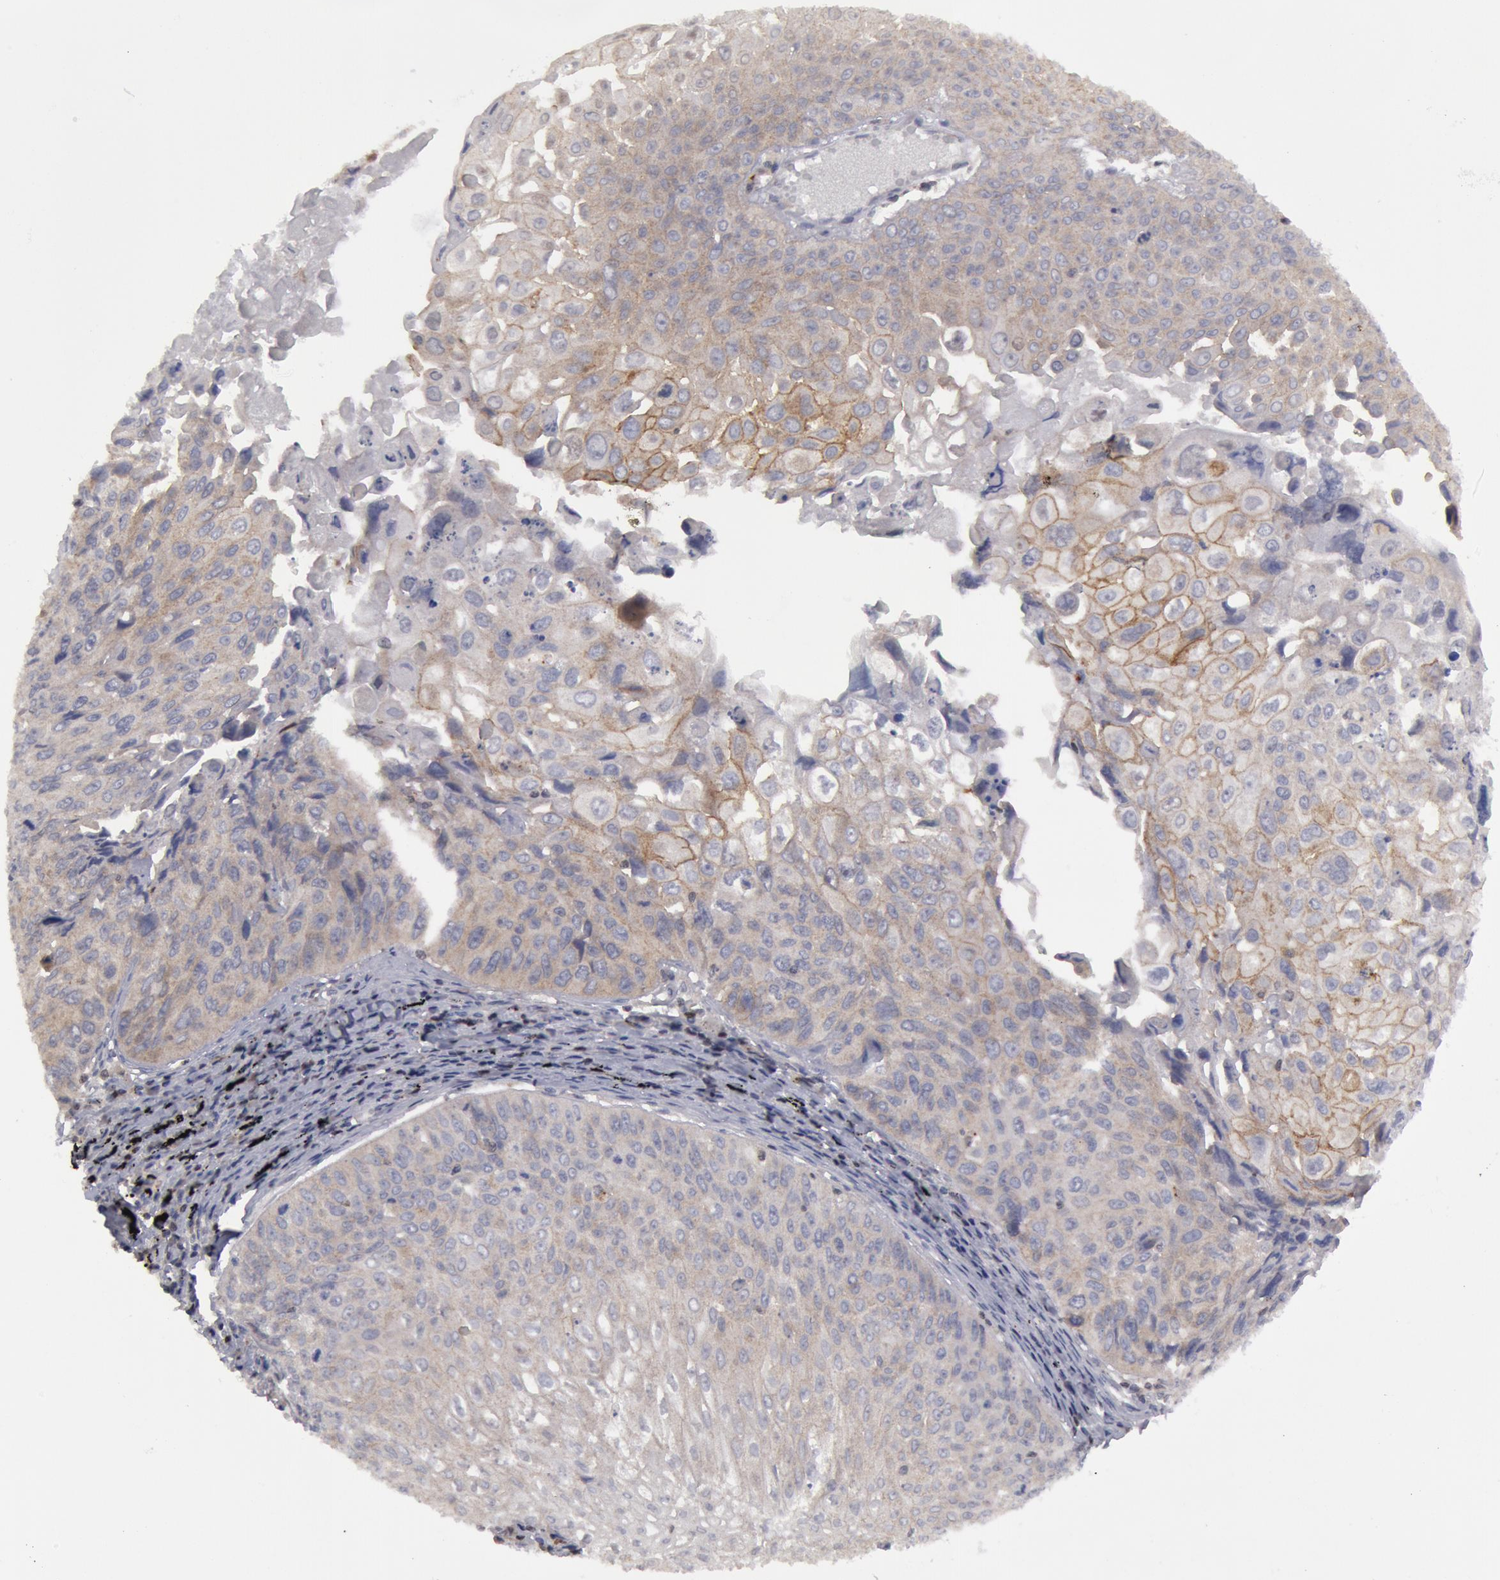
{"staining": {"intensity": "weak", "quantity": ">75%", "location": "cytoplasmic/membranous"}, "tissue": "lung cancer", "cell_type": "Tumor cells", "image_type": "cancer", "snomed": [{"axis": "morphology", "description": "Adenocarcinoma, NOS"}, {"axis": "topography", "description": "Lung"}], "caption": "Protein positivity by IHC demonstrates weak cytoplasmic/membranous staining in approximately >75% of tumor cells in lung cancer (adenocarcinoma).", "gene": "ERBB2", "patient": {"sex": "male", "age": 60}}